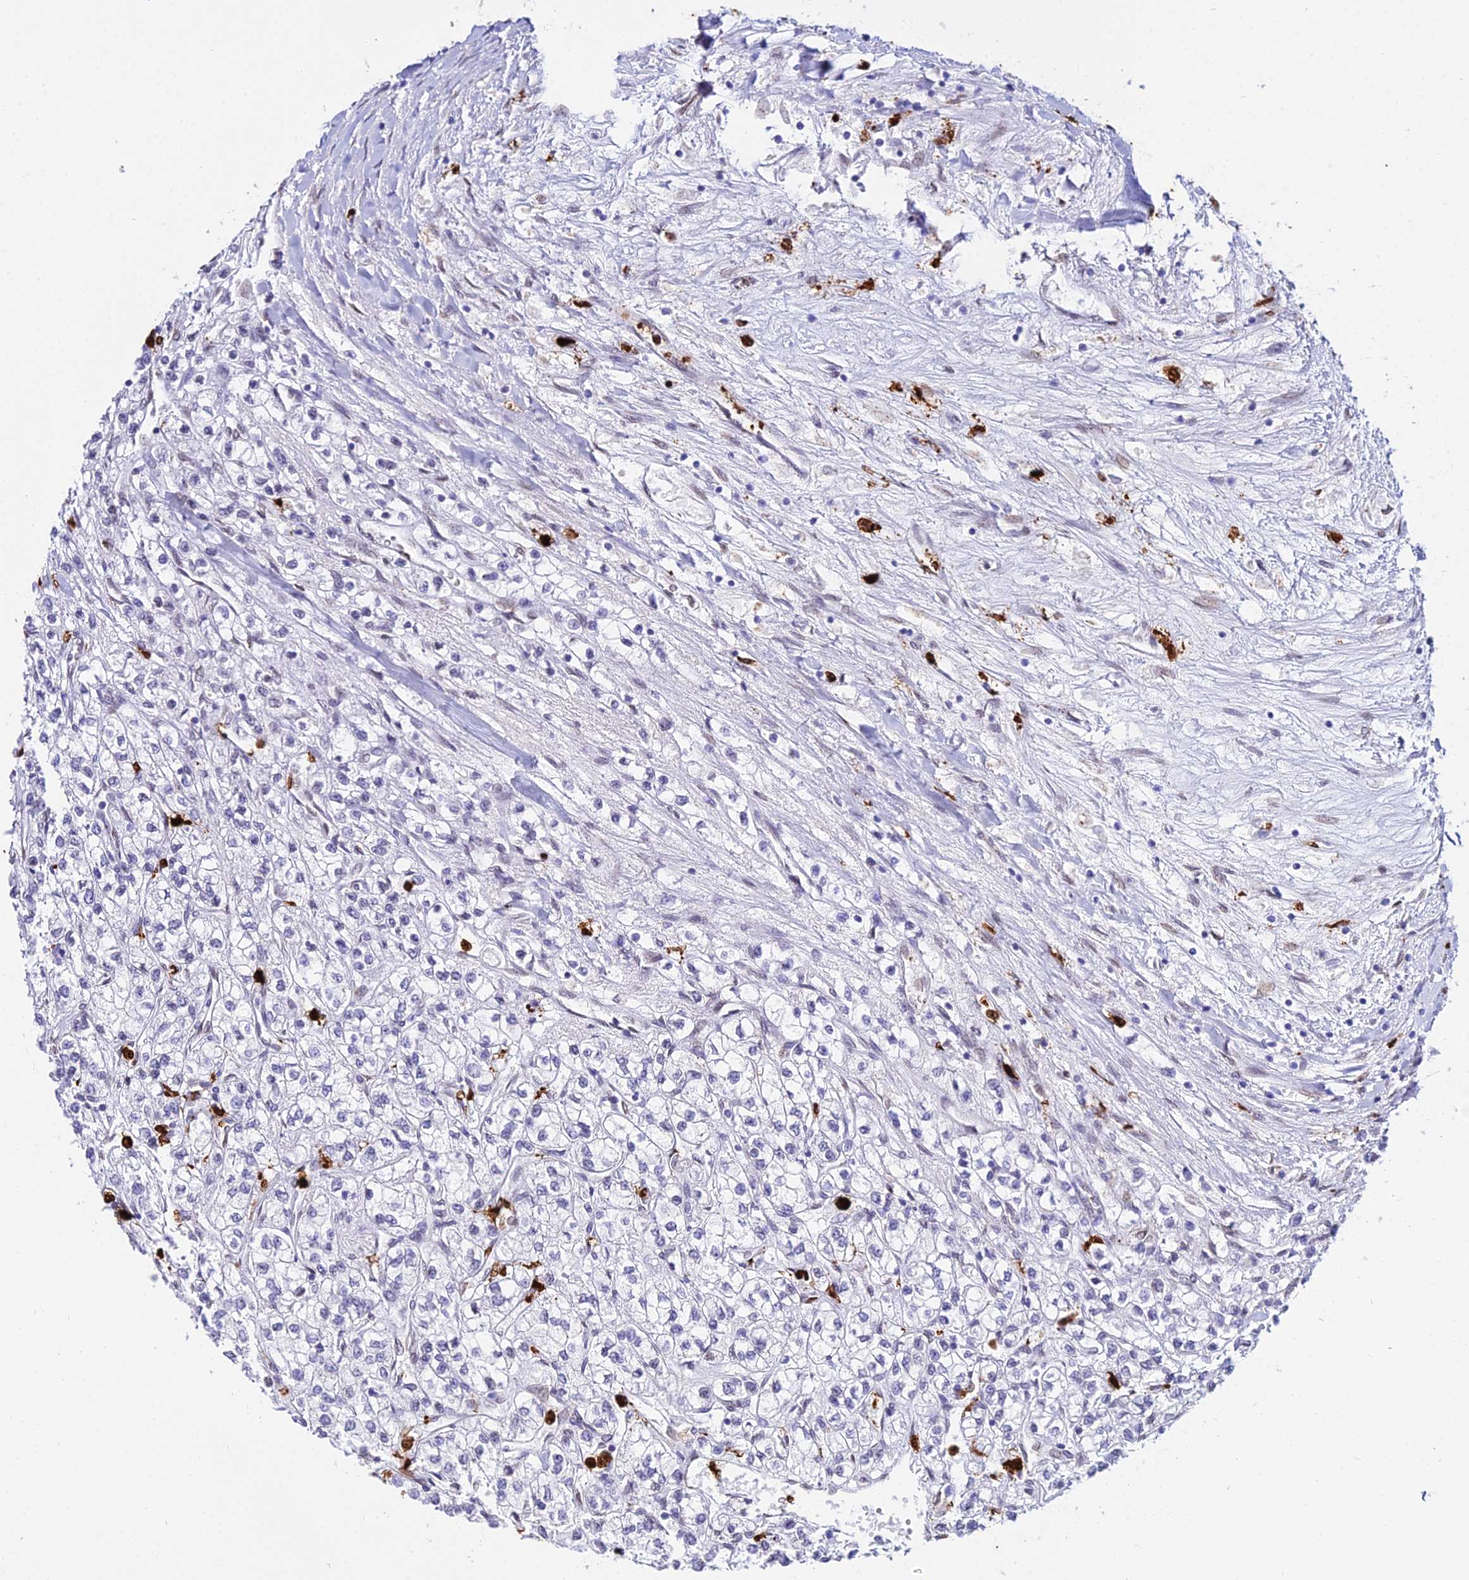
{"staining": {"intensity": "negative", "quantity": "none", "location": "none"}, "tissue": "renal cancer", "cell_type": "Tumor cells", "image_type": "cancer", "snomed": [{"axis": "morphology", "description": "Adenocarcinoma, NOS"}, {"axis": "topography", "description": "Kidney"}], "caption": "High magnification brightfield microscopy of renal cancer (adenocarcinoma) stained with DAB (3,3'-diaminobenzidine) (brown) and counterstained with hematoxylin (blue): tumor cells show no significant positivity.", "gene": "MCM10", "patient": {"sex": "male", "age": 80}}